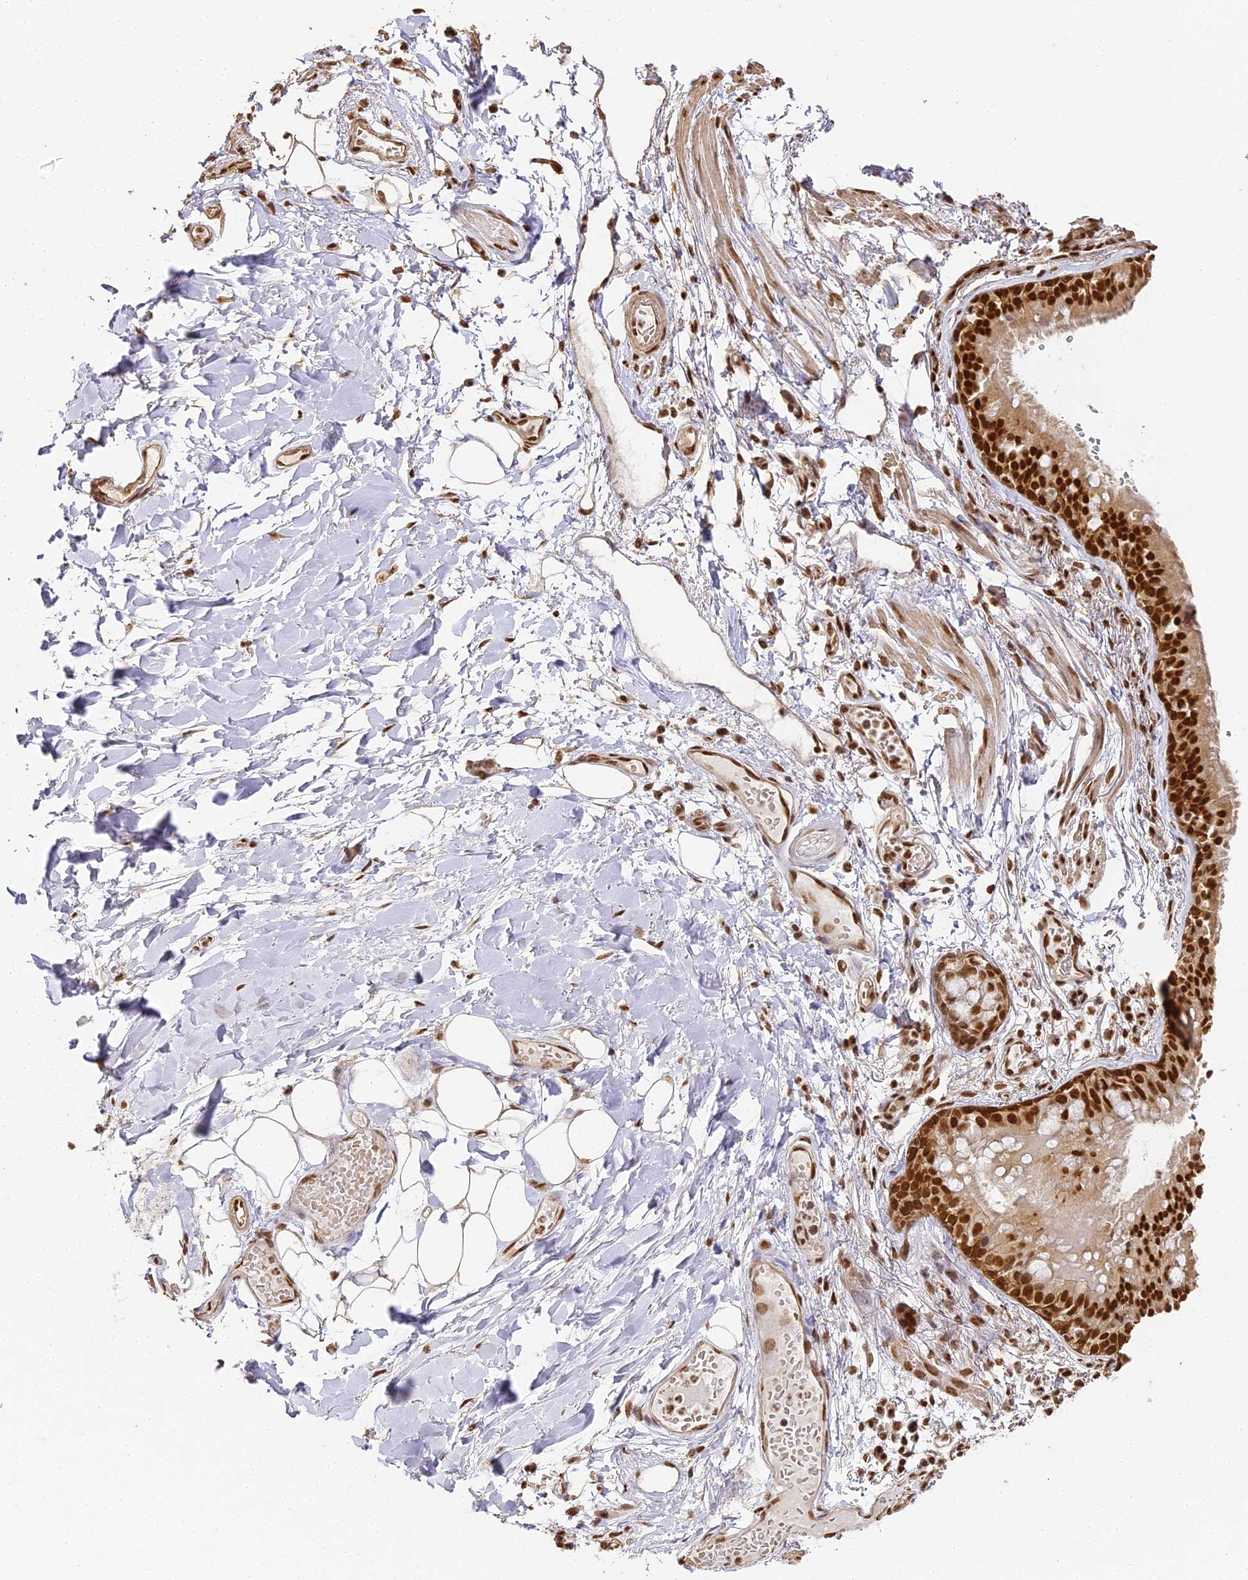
{"staining": {"intensity": "moderate", "quantity": ">75%", "location": "nuclear"}, "tissue": "adipose tissue", "cell_type": "Adipocytes", "image_type": "normal", "snomed": [{"axis": "morphology", "description": "Normal tissue, NOS"}, {"axis": "topography", "description": "Lymph node"}, {"axis": "topography", "description": "Cartilage tissue"}, {"axis": "topography", "description": "Bronchus"}], "caption": "Immunohistochemical staining of normal human adipose tissue demonstrates medium levels of moderate nuclear expression in approximately >75% of adipocytes.", "gene": "HNRNPA1", "patient": {"sex": "male", "age": 63}}